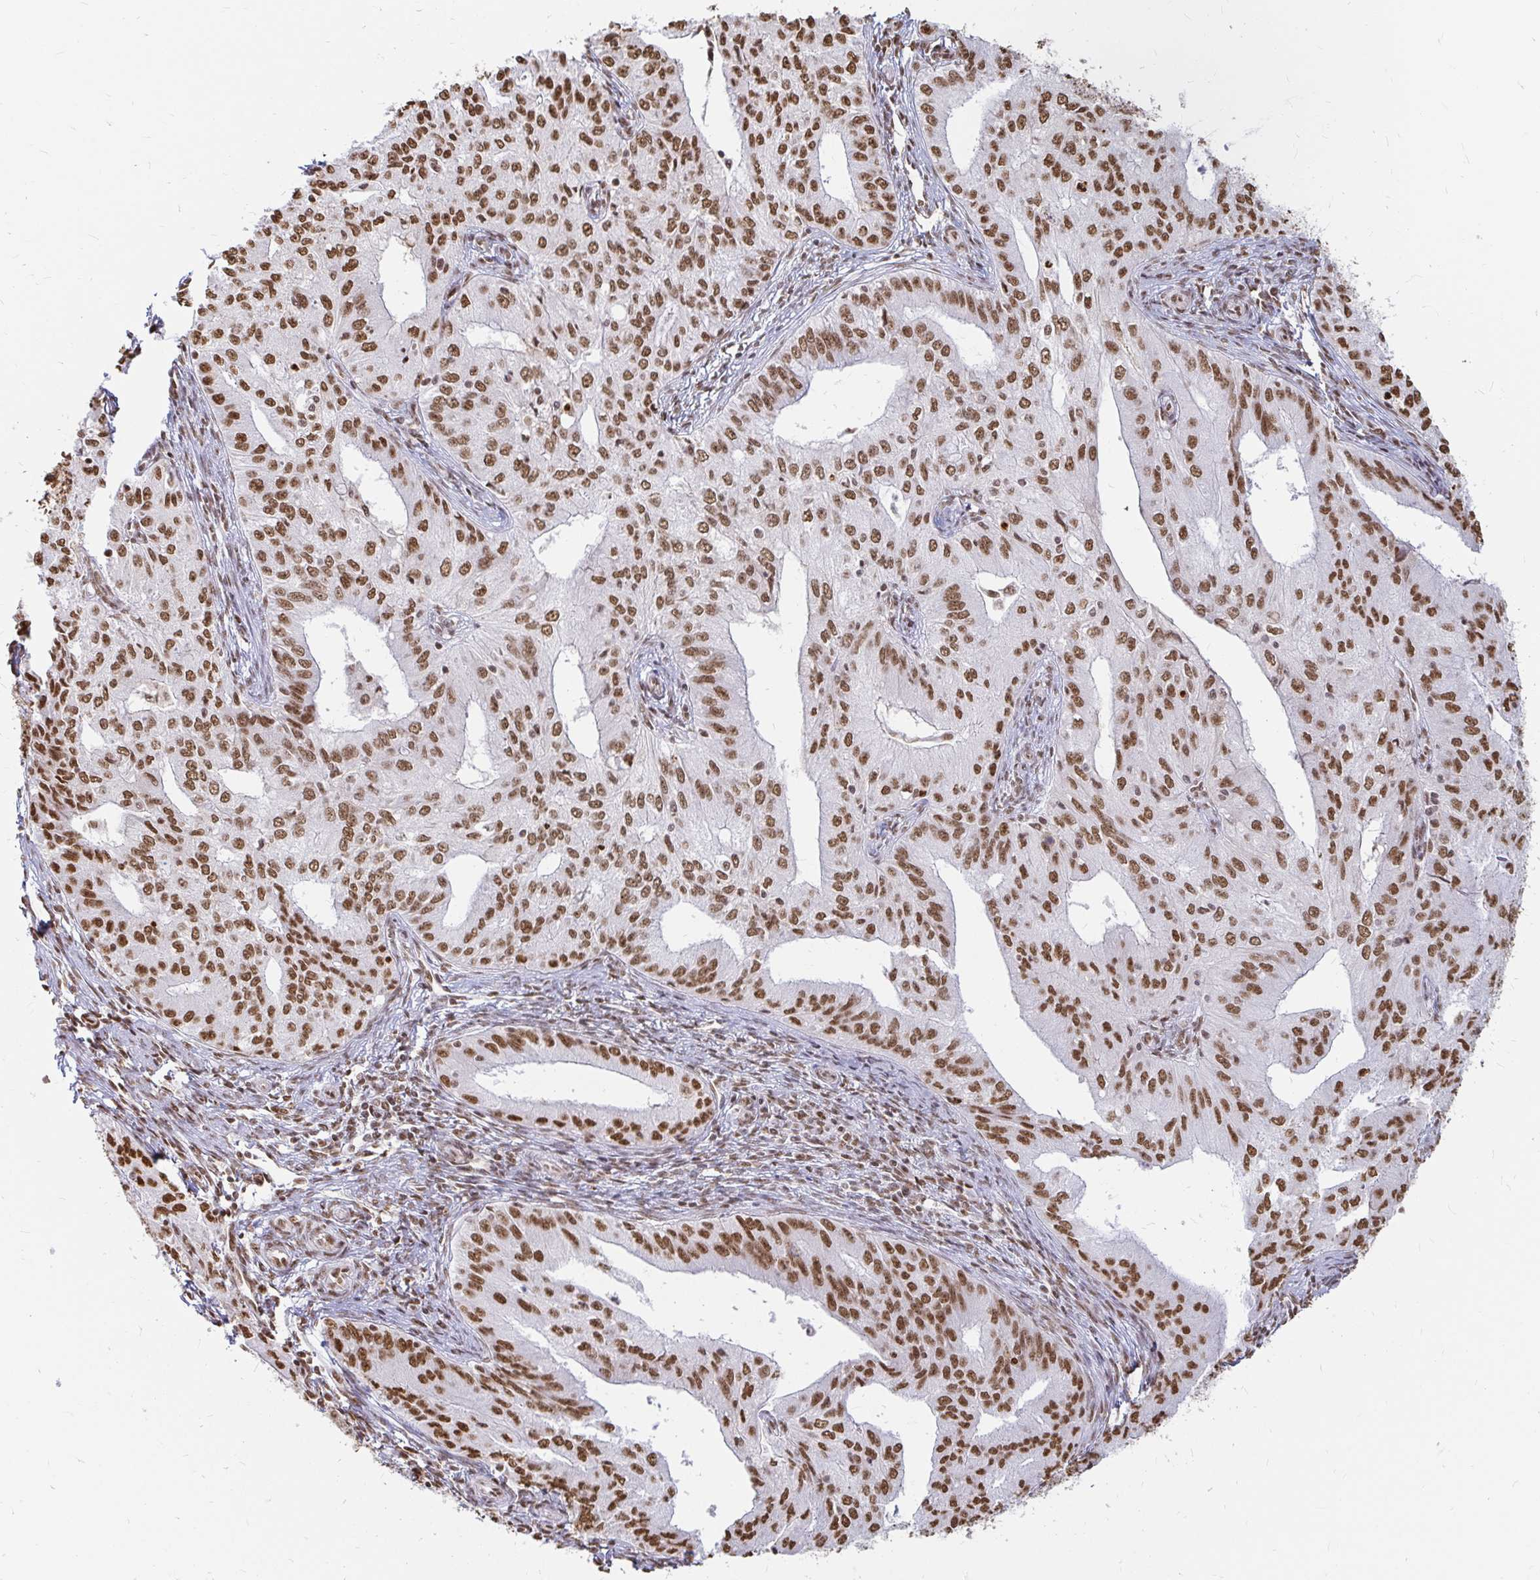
{"staining": {"intensity": "strong", "quantity": ">75%", "location": "nuclear"}, "tissue": "endometrial cancer", "cell_type": "Tumor cells", "image_type": "cancer", "snomed": [{"axis": "morphology", "description": "Adenocarcinoma, NOS"}, {"axis": "topography", "description": "Endometrium"}], "caption": "An immunohistochemistry (IHC) histopathology image of tumor tissue is shown. Protein staining in brown labels strong nuclear positivity in adenocarcinoma (endometrial) within tumor cells.", "gene": "HNRNPU", "patient": {"sex": "female", "age": 50}}